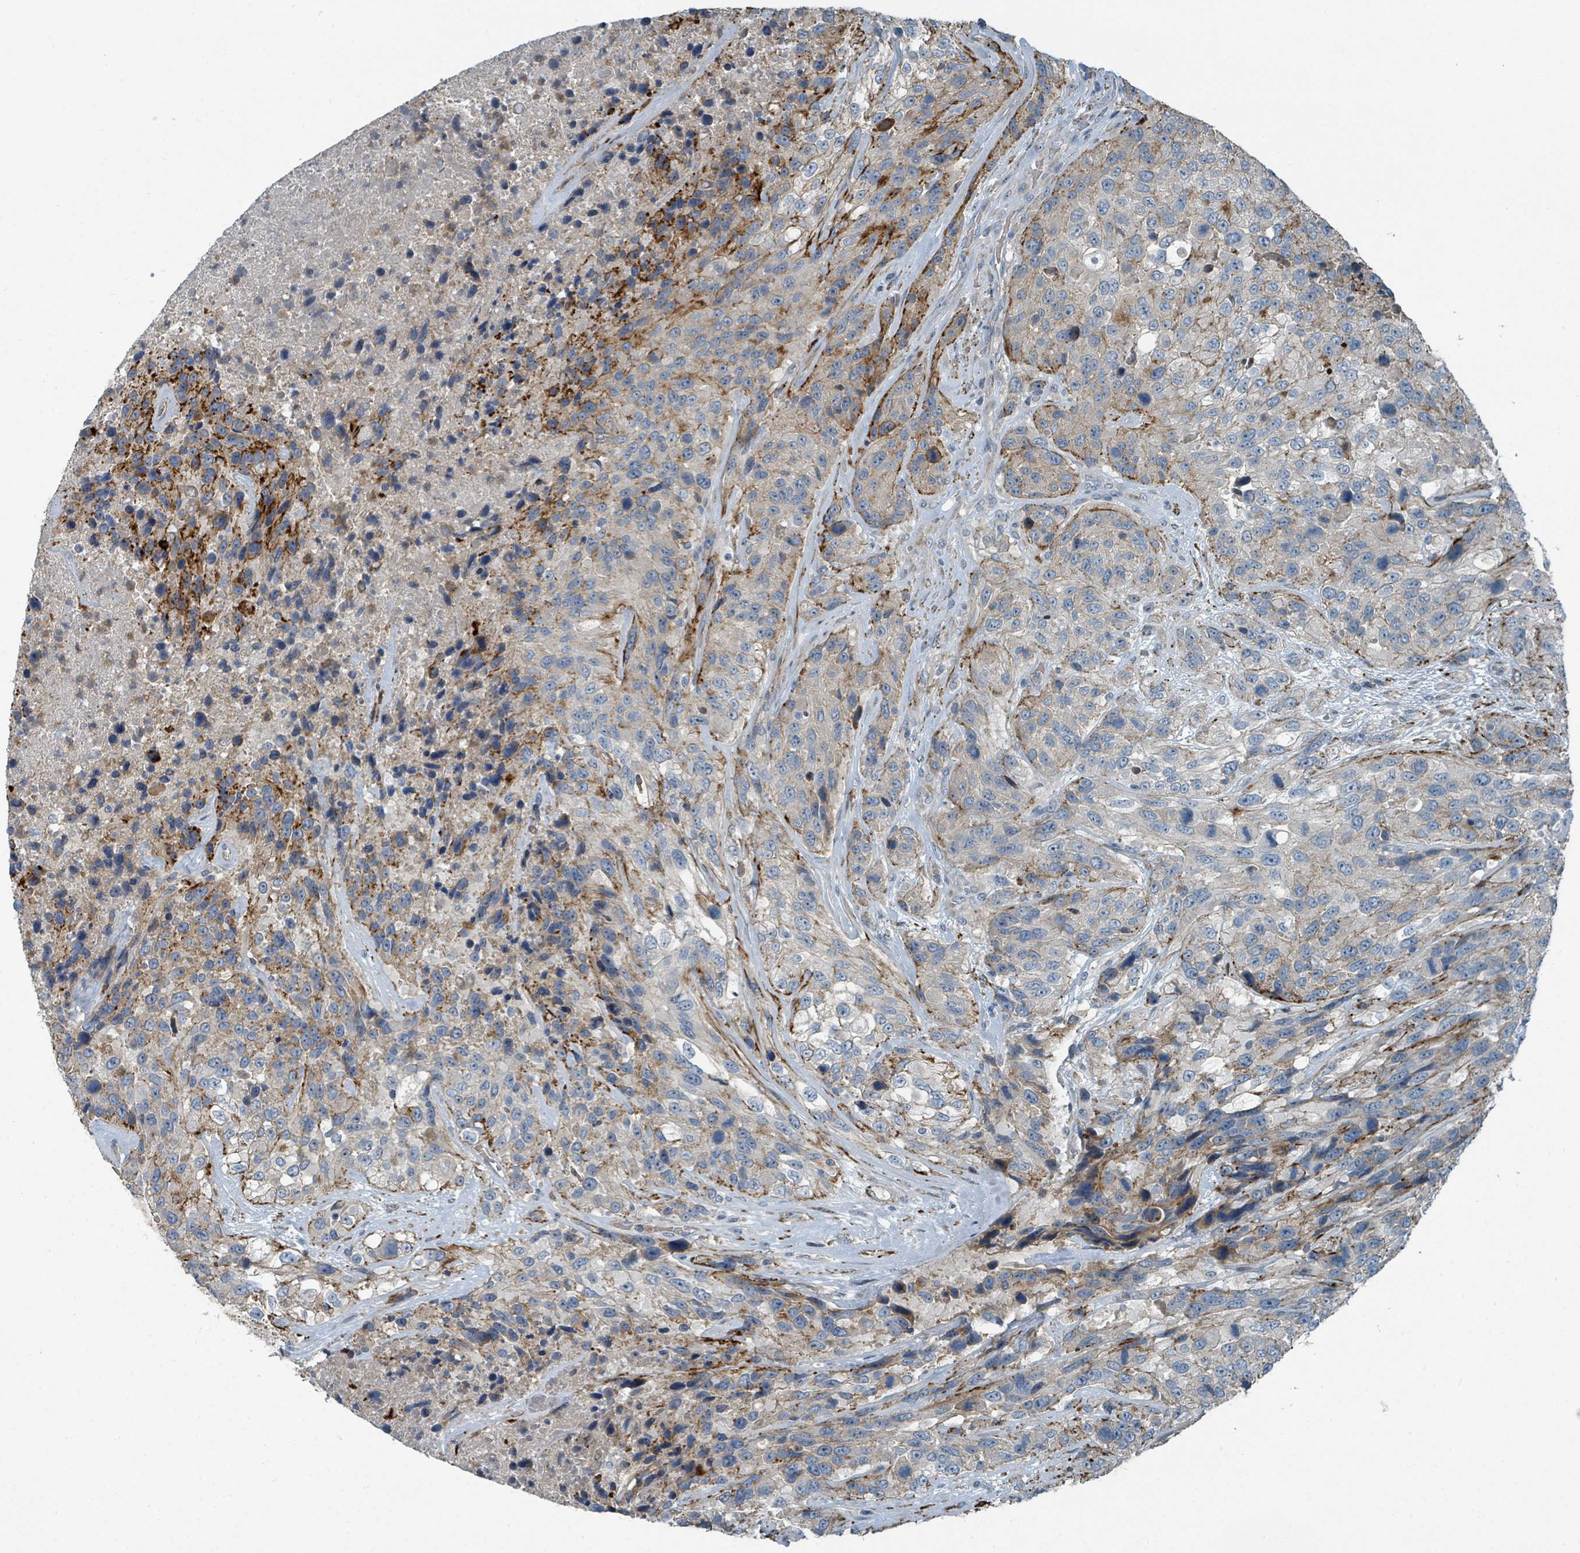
{"staining": {"intensity": "moderate", "quantity": "25%-75%", "location": "cytoplasmic/membranous"}, "tissue": "urothelial cancer", "cell_type": "Tumor cells", "image_type": "cancer", "snomed": [{"axis": "morphology", "description": "Urothelial carcinoma, High grade"}, {"axis": "topography", "description": "Urinary bladder"}], "caption": "A brown stain shows moderate cytoplasmic/membranous expression of a protein in human high-grade urothelial carcinoma tumor cells. Using DAB (3,3'-diaminobenzidine) (brown) and hematoxylin (blue) stains, captured at high magnification using brightfield microscopy.", "gene": "SLC44A5", "patient": {"sex": "female", "age": 70}}